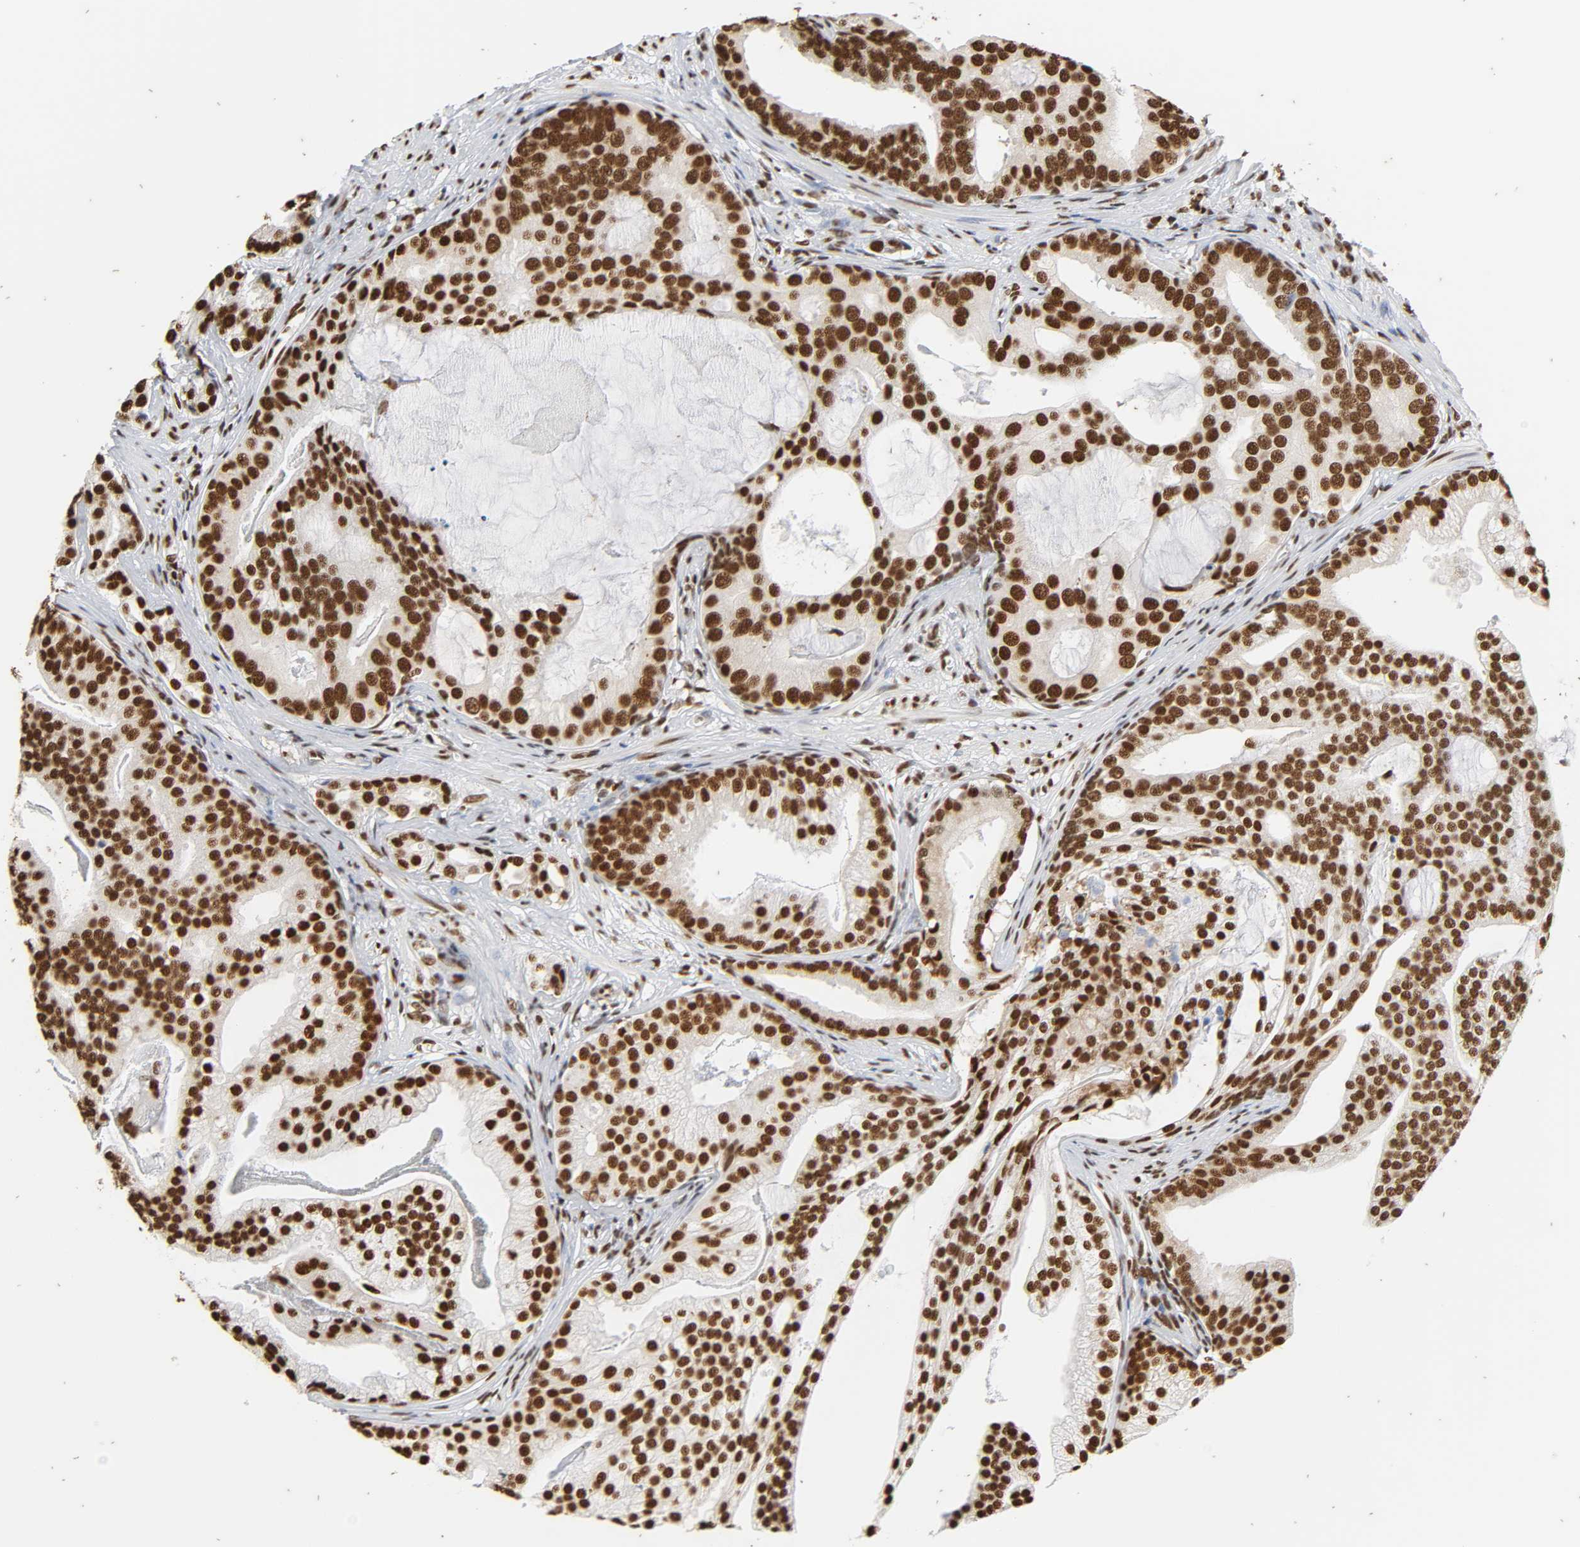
{"staining": {"intensity": "strong", "quantity": ">75%", "location": "nuclear"}, "tissue": "prostate cancer", "cell_type": "Tumor cells", "image_type": "cancer", "snomed": [{"axis": "morphology", "description": "Adenocarcinoma, Low grade"}, {"axis": "topography", "description": "Prostate"}], "caption": "Prostate cancer tissue displays strong nuclear staining in approximately >75% of tumor cells", "gene": "HNRNPC", "patient": {"sex": "male", "age": 58}}